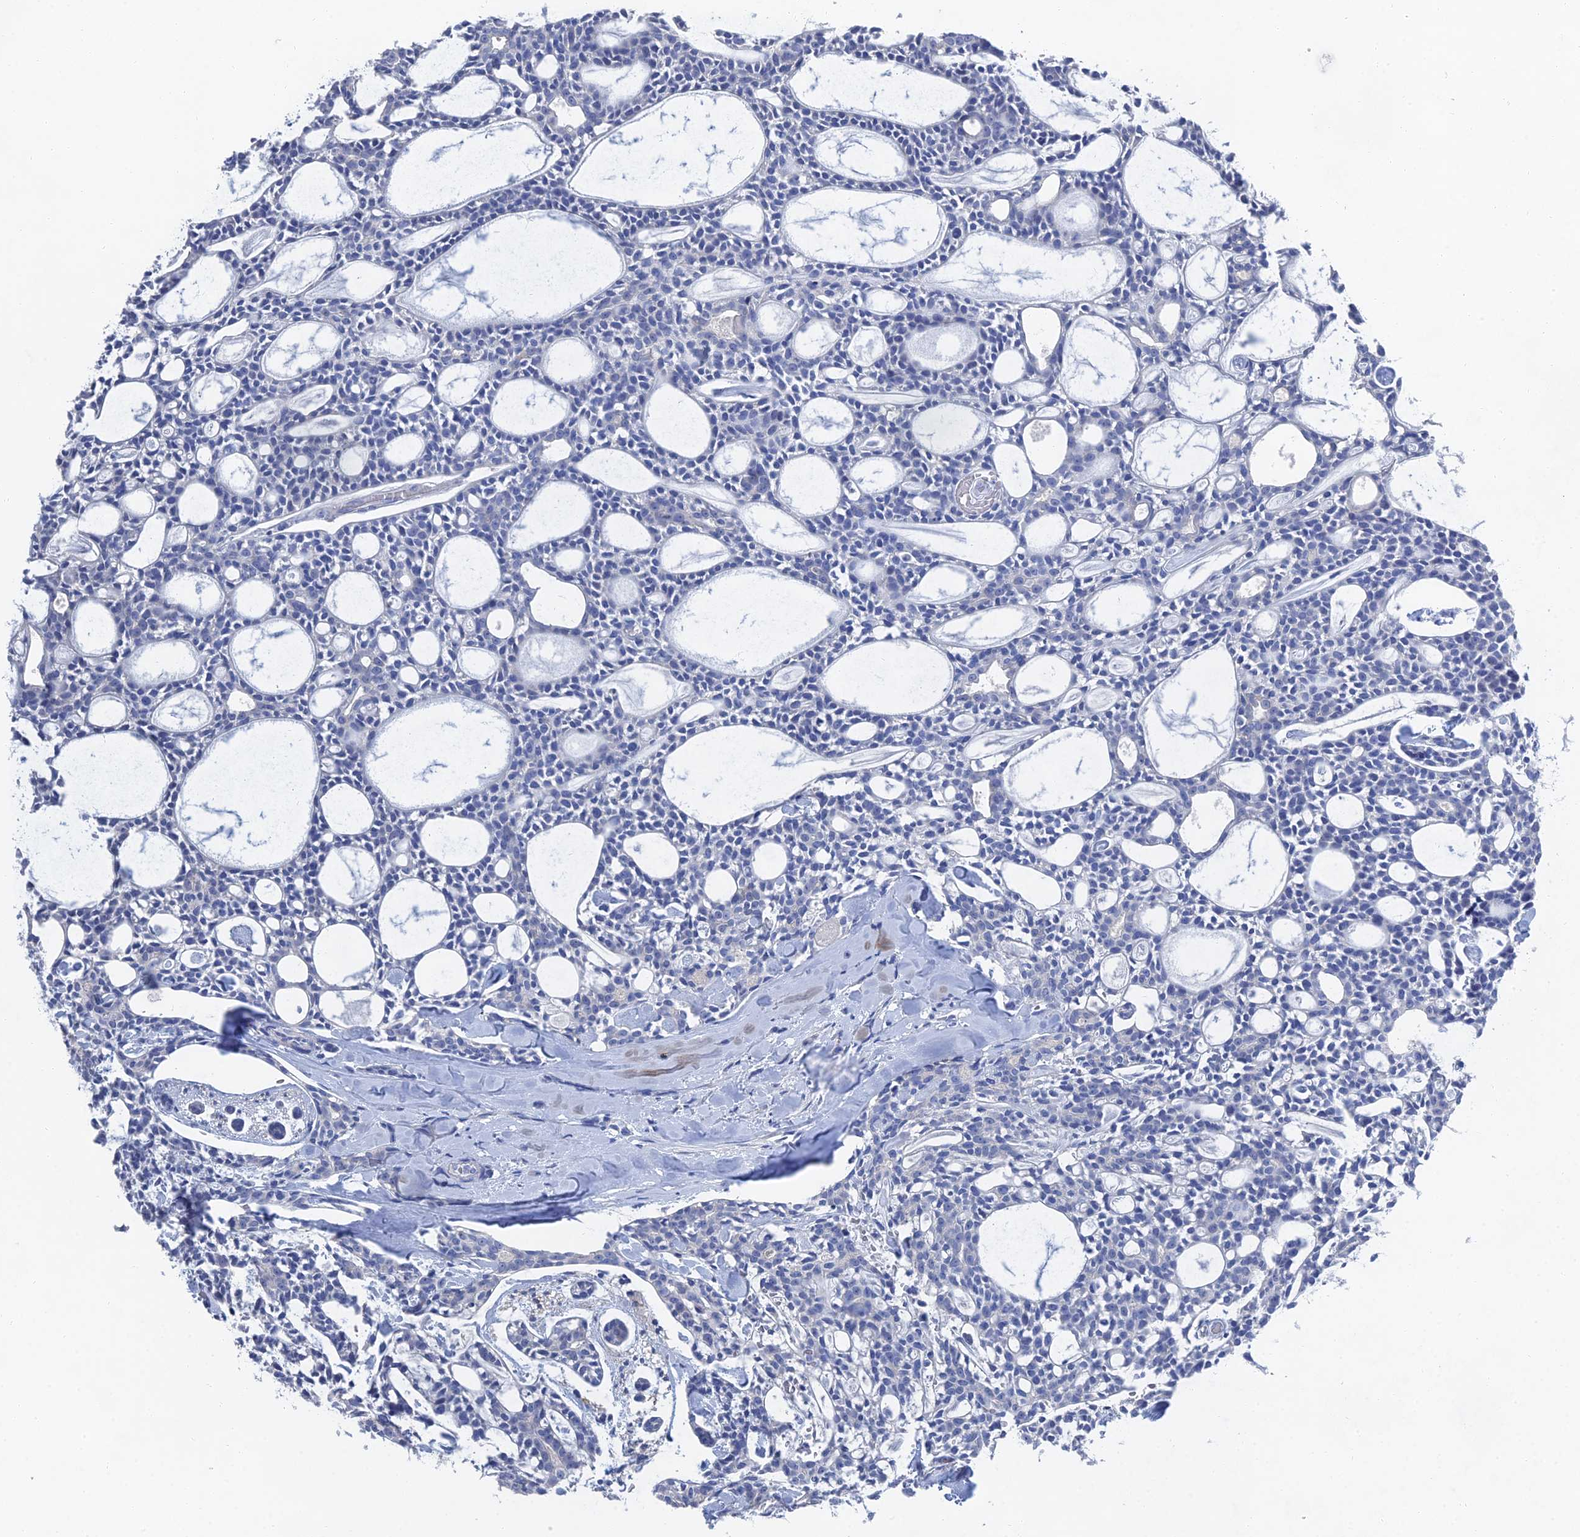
{"staining": {"intensity": "negative", "quantity": "none", "location": "none"}, "tissue": "head and neck cancer", "cell_type": "Tumor cells", "image_type": "cancer", "snomed": [{"axis": "morphology", "description": "Adenocarcinoma, NOS"}, {"axis": "topography", "description": "Salivary gland"}, {"axis": "topography", "description": "Head-Neck"}], "caption": "There is no significant positivity in tumor cells of adenocarcinoma (head and neck).", "gene": "GFAP", "patient": {"sex": "male", "age": 55}}